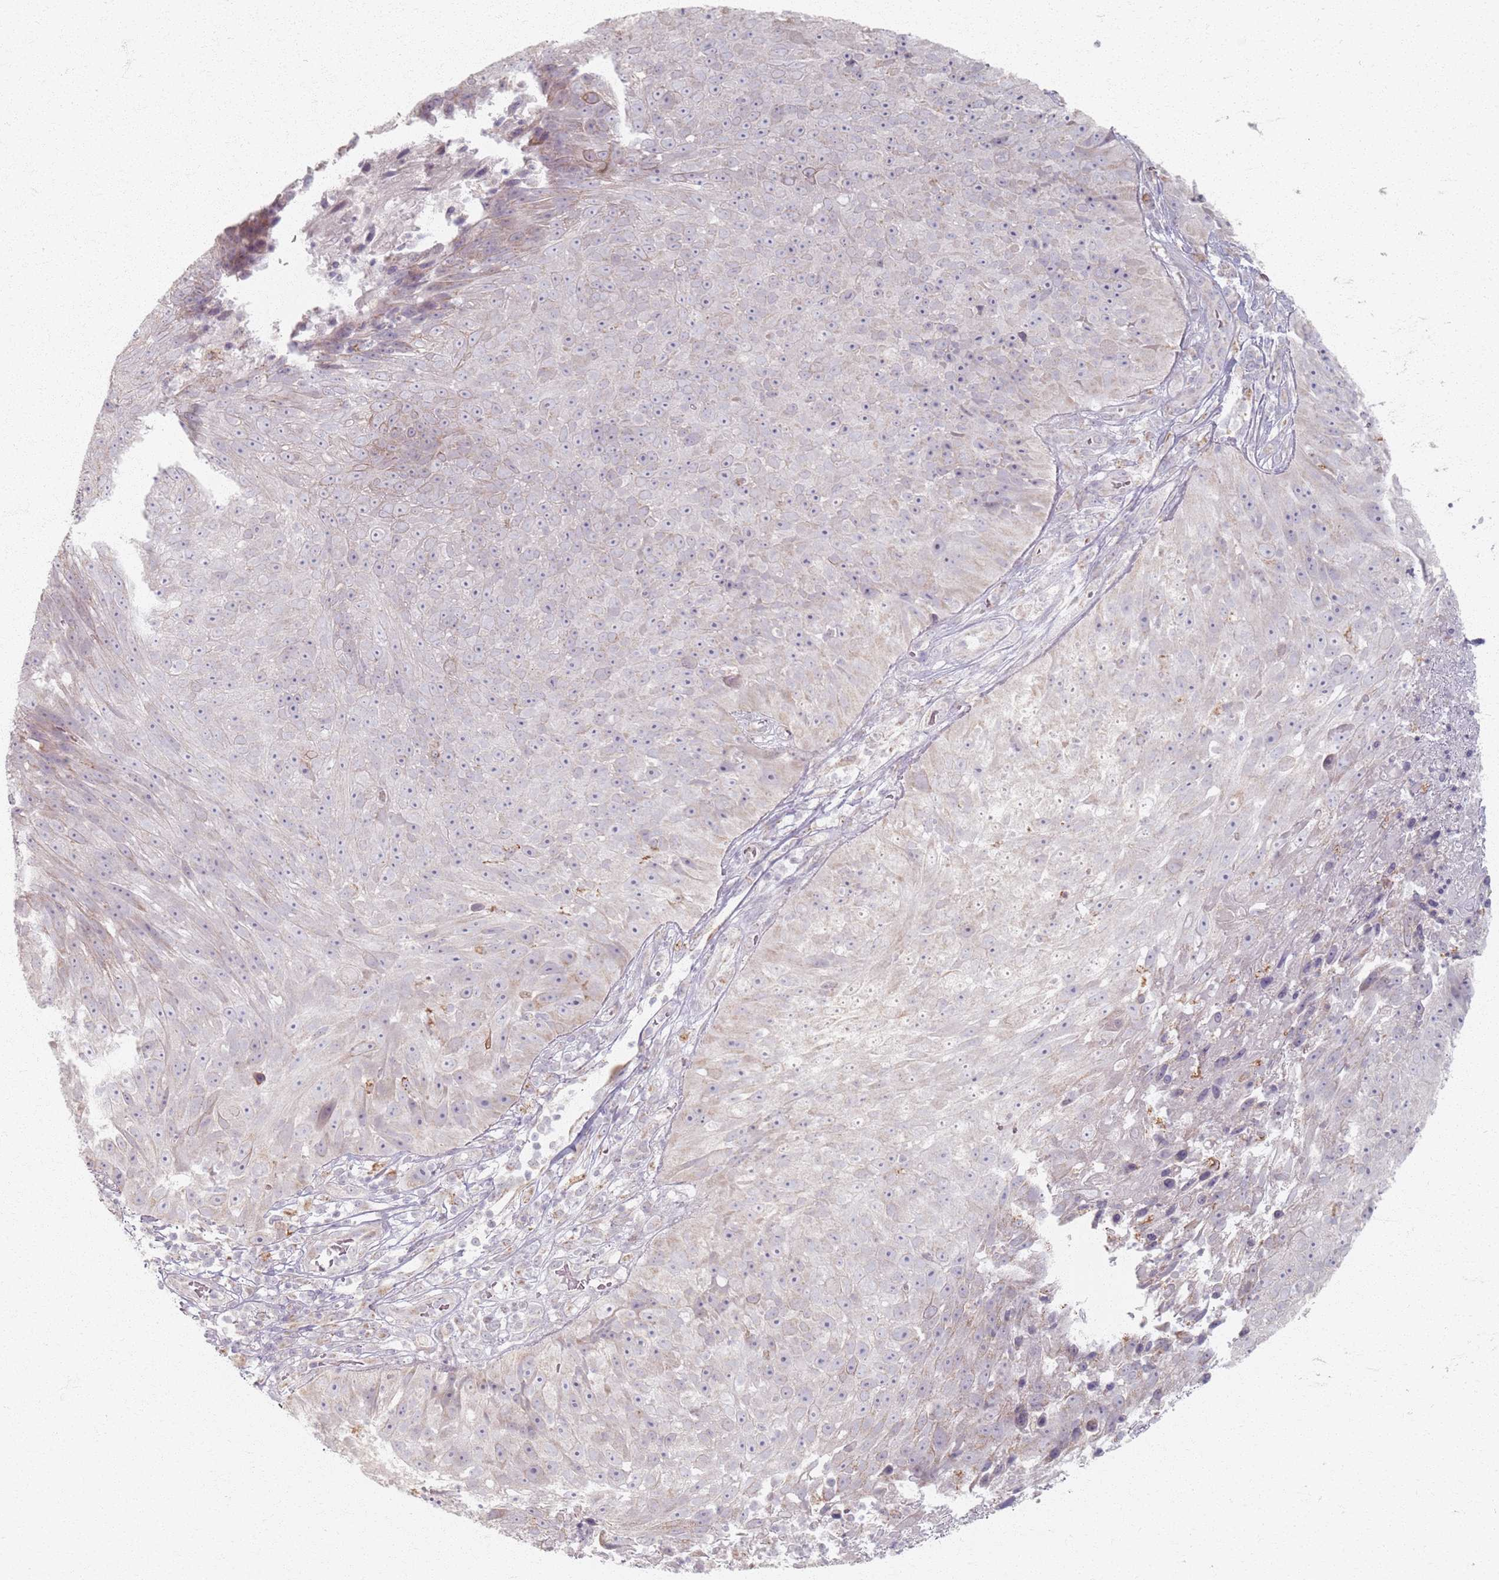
{"staining": {"intensity": "negative", "quantity": "none", "location": "none"}, "tissue": "skin cancer", "cell_type": "Tumor cells", "image_type": "cancer", "snomed": [{"axis": "morphology", "description": "Squamous cell carcinoma, NOS"}, {"axis": "topography", "description": "Skin"}], "caption": "DAB immunohistochemical staining of skin cancer exhibits no significant staining in tumor cells.", "gene": "PKD2L2", "patient": {"sex": "female", "age": 87}}